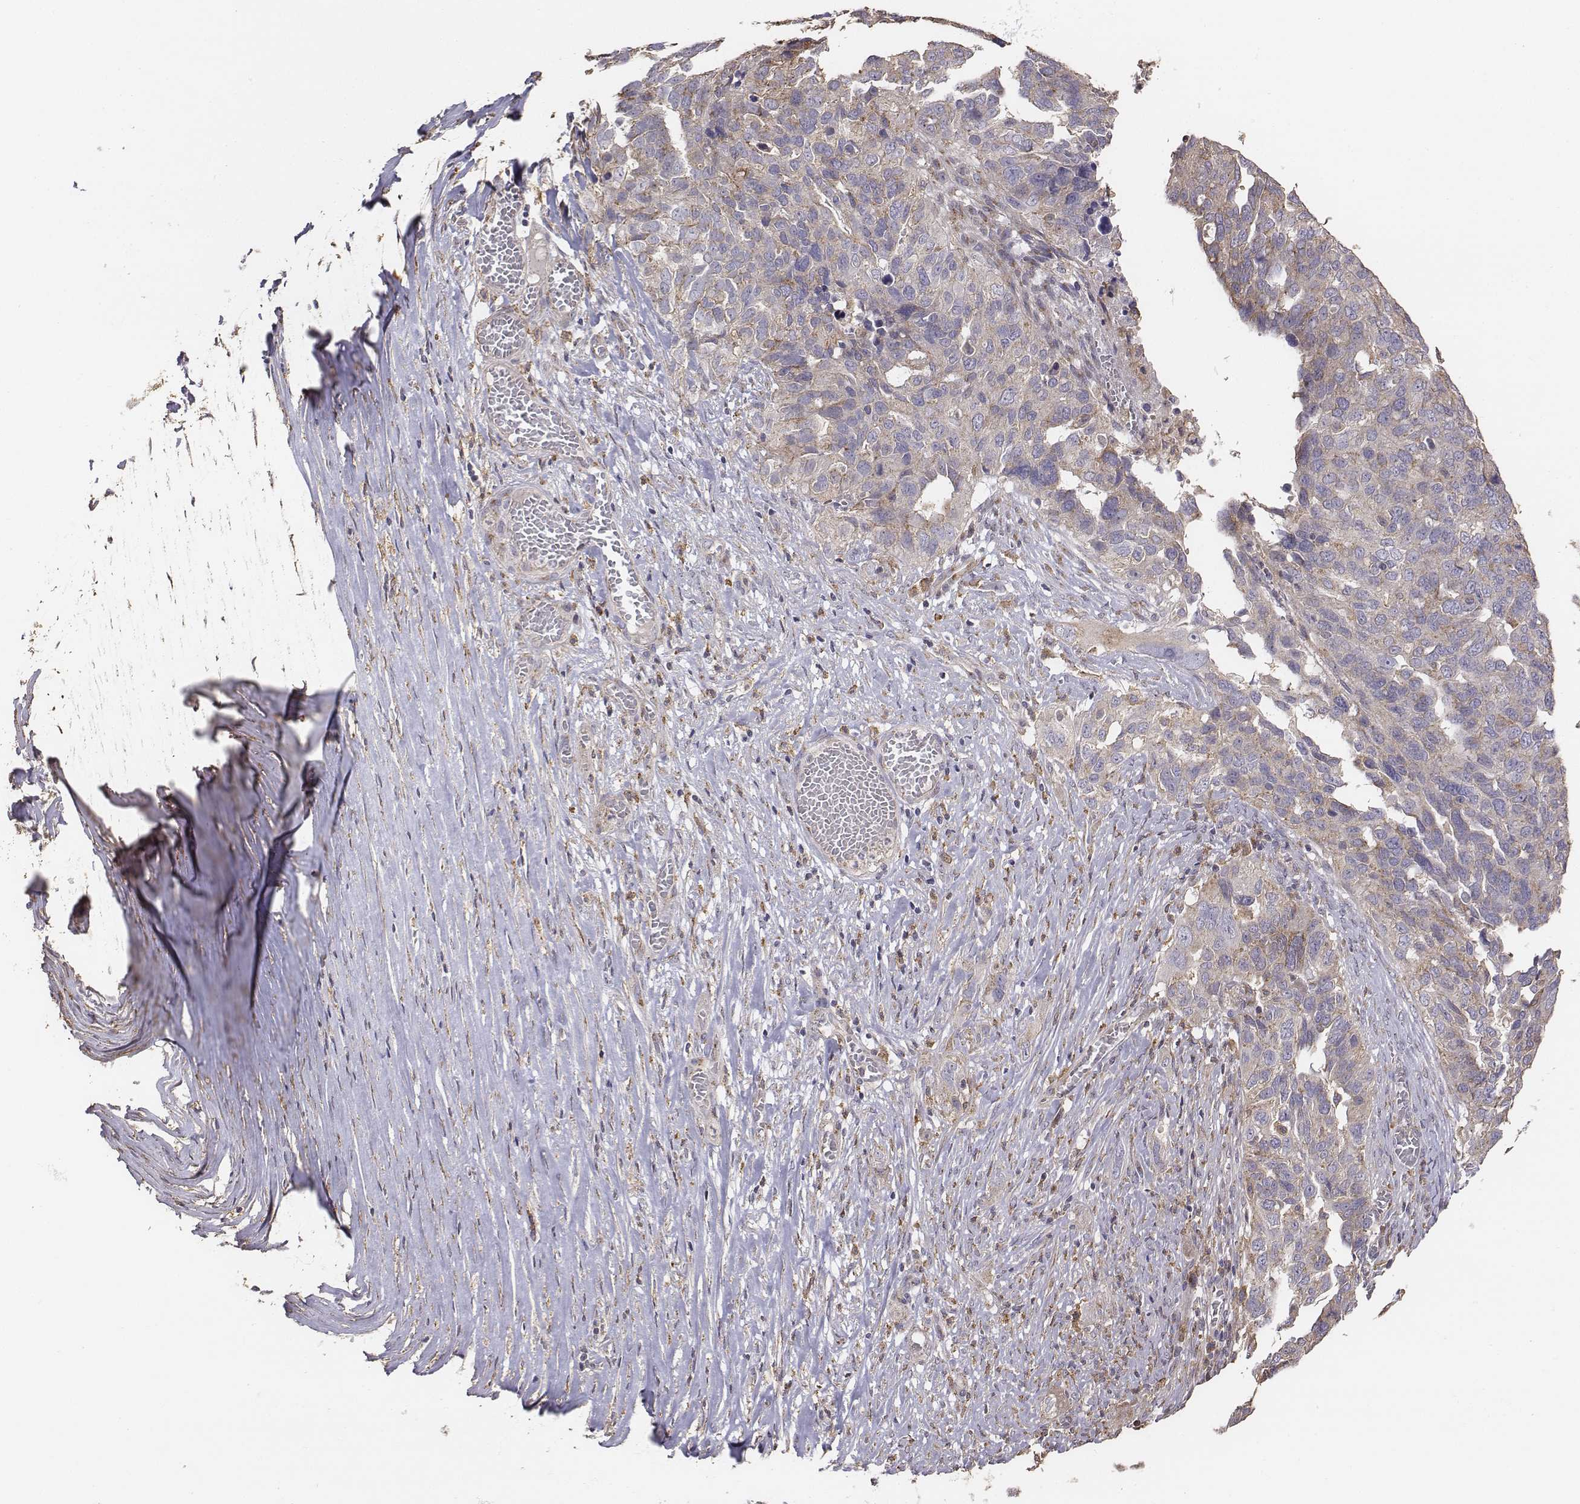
{"staining": {"intensity": "weak", "quantity": ">75%", "location": "cytoplasmic/membranous"}, "tissue": "ovarian cancer", "cell_type": "Tumor cells", "image_type": "cancer", "snomed": [{"axis": "morphology", "description": "Carcinoma, endometroid"}, {"axis": "topography", "description": "Soft tissue"}, {"axis": "topography", "description": "Ovary"}], "caption": "This micrograph shows IHC staining of human ovarian cancer (endometroid carcinoma), with low weak cytoplasmic/membranous expression in approximately >75% of tumor cells.", "gene": "AP1B1", "patient": {"sex": "female", "age": 52}}